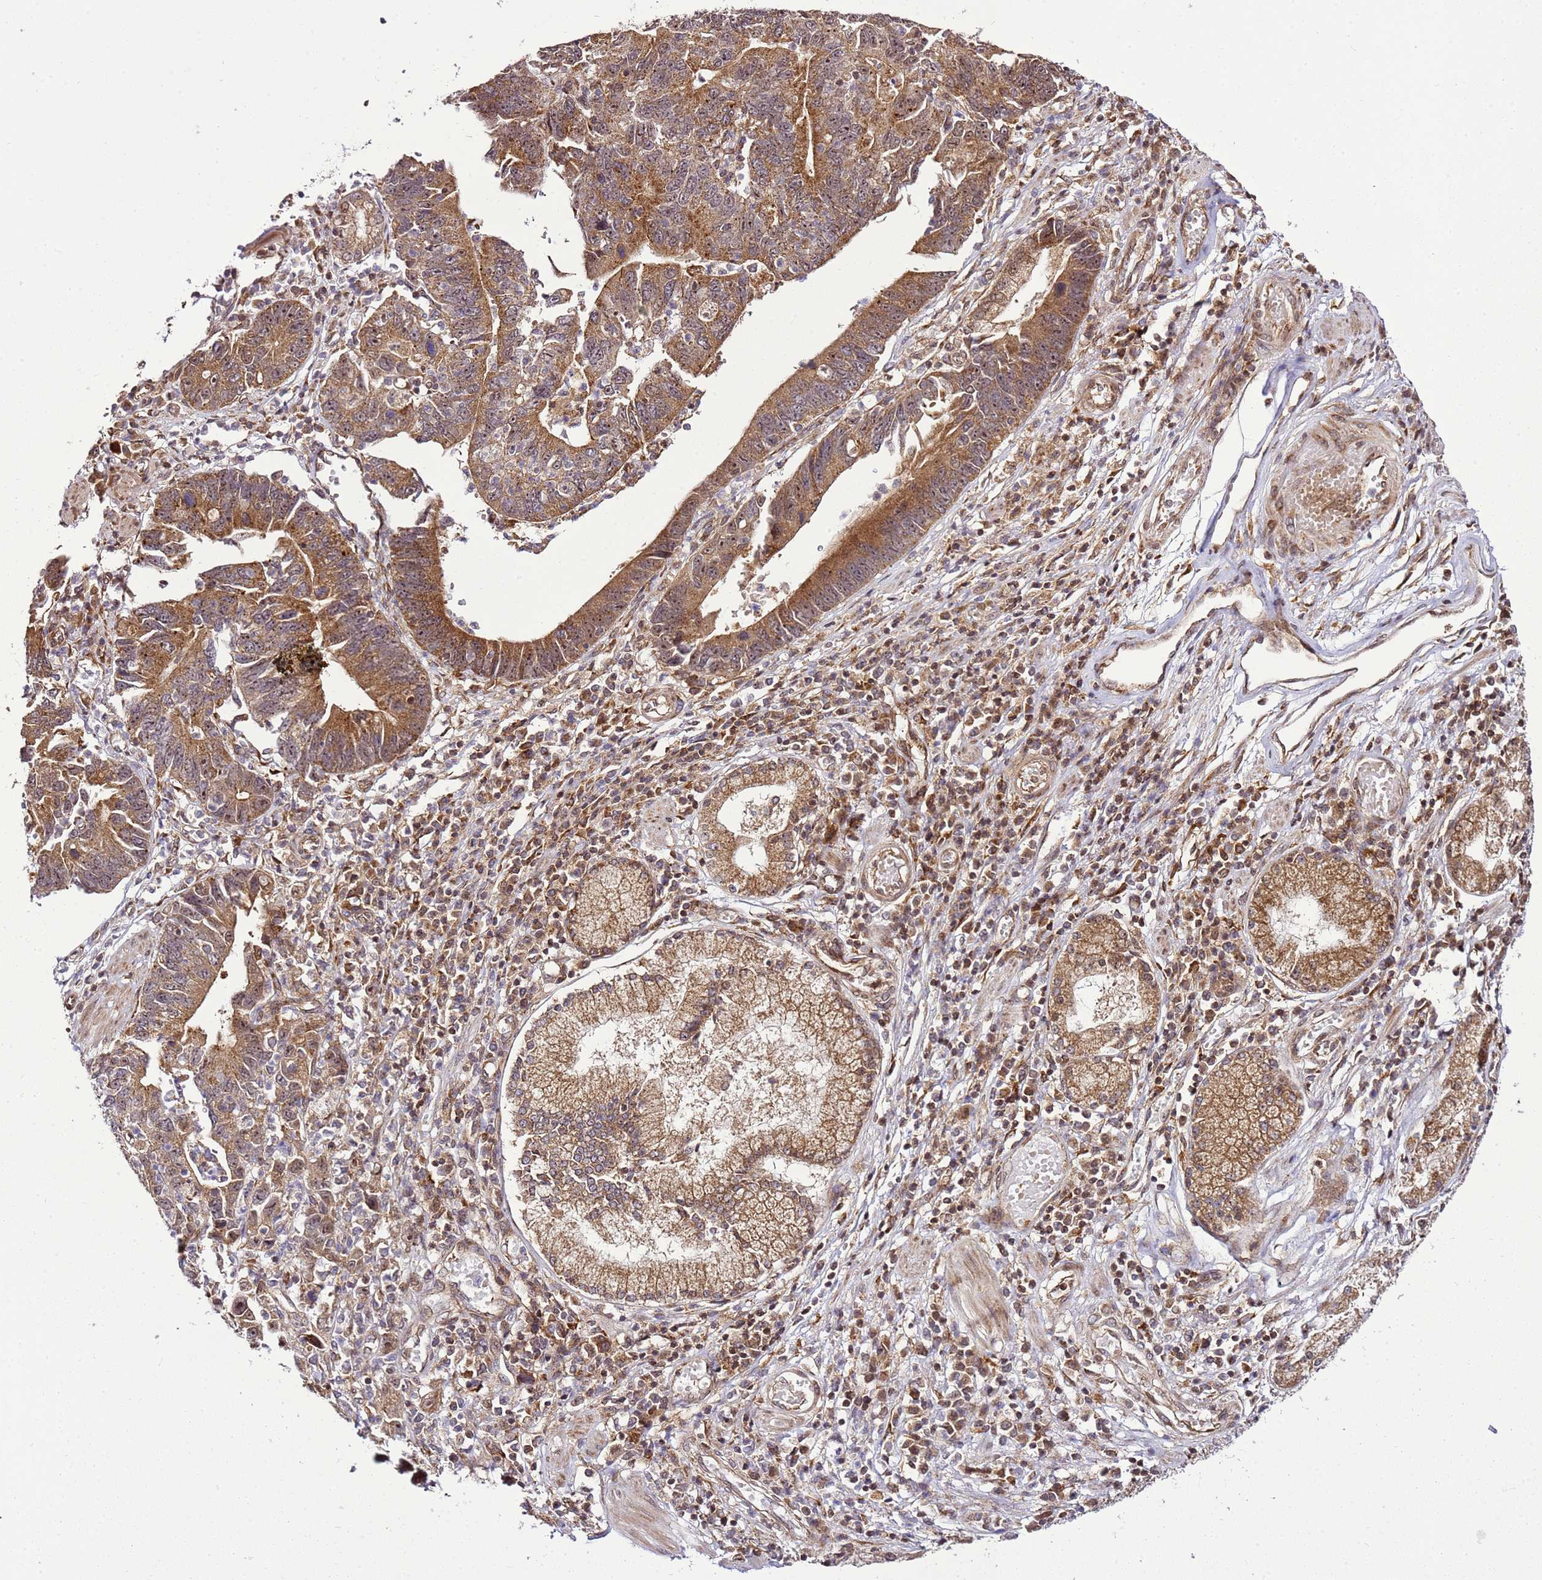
{"staining": {"intensity": "moderate", "quantity": ">75%", "location": "cytoplasmic/membranous,nuclear"}, "tissue": "stomach cancer", "cell_type": "Tumor cells", "image_type": "cancer", "snomed": [{"axis": "morphology", "description": "Adenocarcinoma, NOS"}, {"axis": "topography", "description": "Stomach"}], "caption": "Moderate cytoplasmic/membranous and nuclear expression is identified in about >75% of tumor cells in stomach cancer (adenocarcinoma).", "gene": "RASA3", "patient": {"sex": "male", "age": 59}}